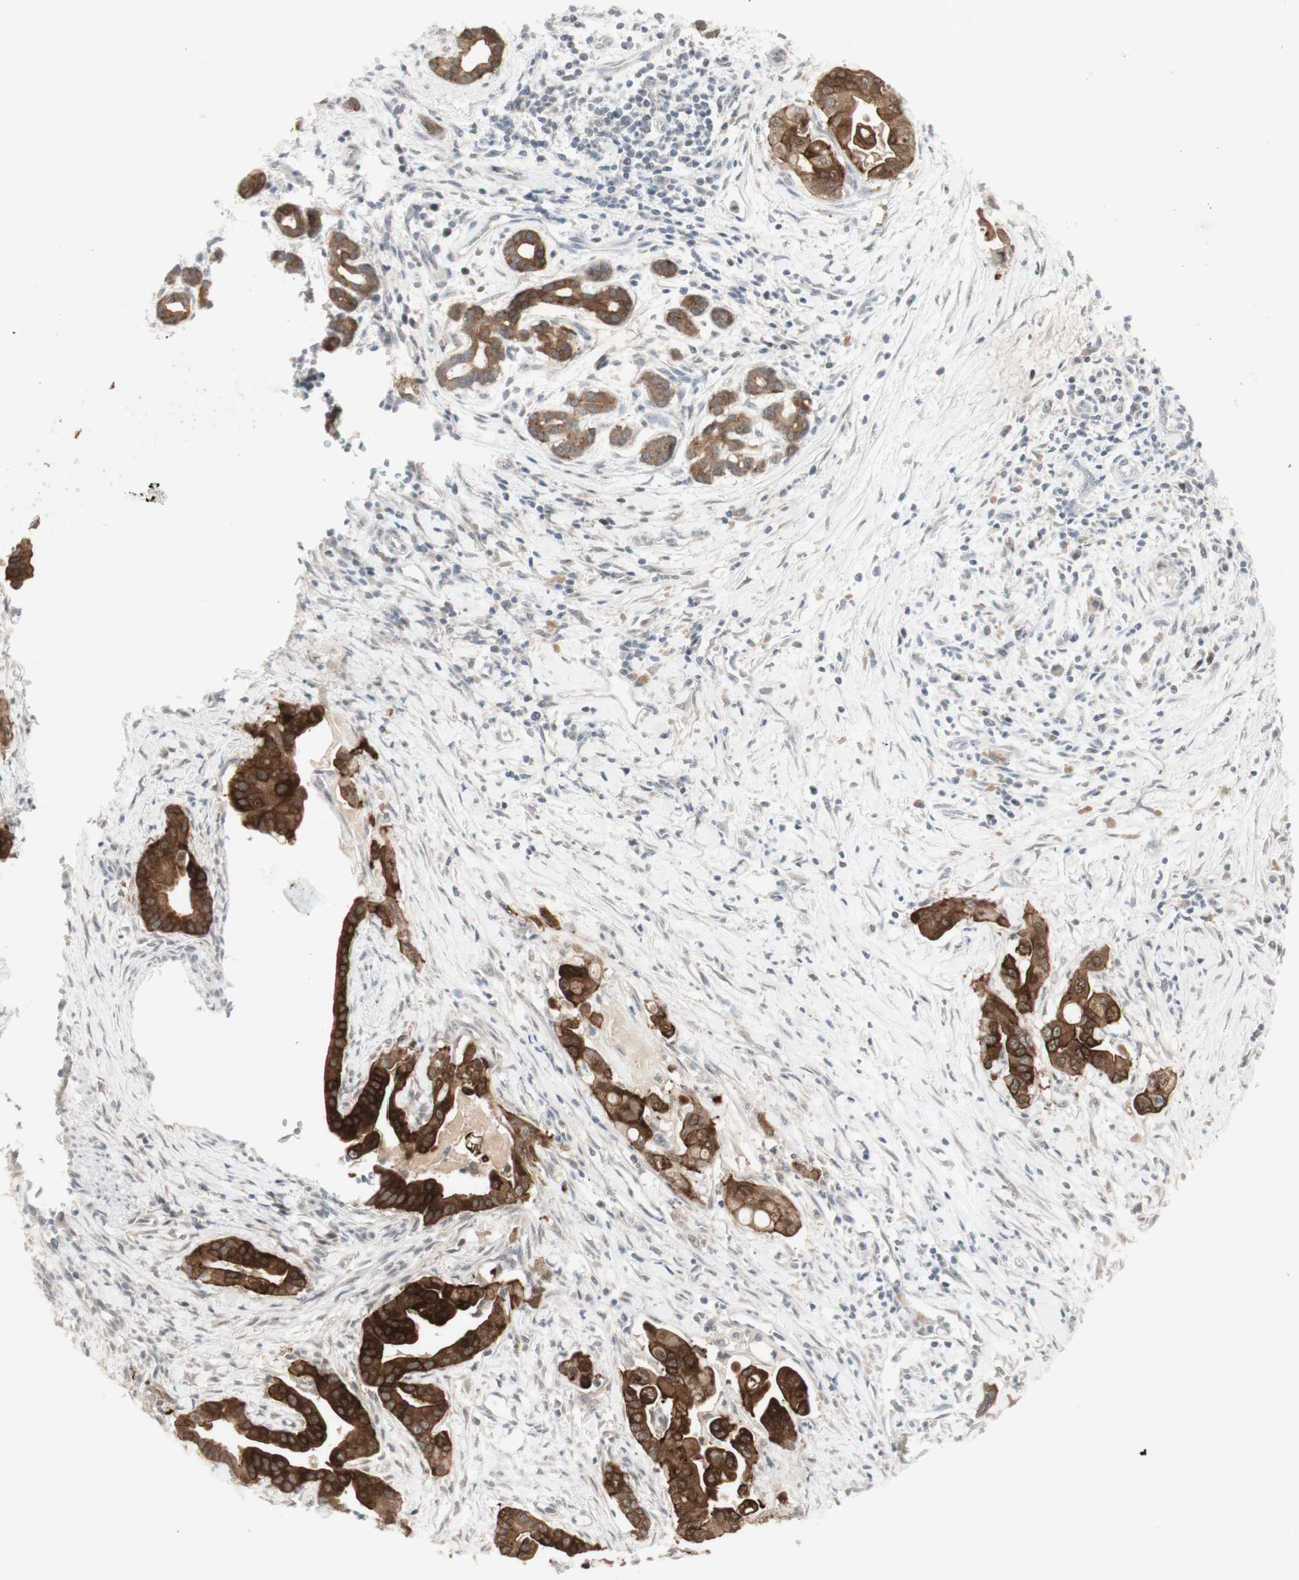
{"staining": {"intensity": "strong", "quantity": ">75%", "location": "cytoplasmic/membranous"}, "tissue": "pancreatic cancer", "cell_type": "Tumor cells", "image_type": "cancer", "snomed": [{"axis": "morphology", "description": "Adenocarcinoma, NOS"}, {"axis": "topography", "description": "Pancreas"}], "caption": "Pancreatic cancer stained for a protein shows strong cytoplasmic/membranous positivity in tumor cells. (brown staining indicates protein expression, while blue staining denotes nuclei).", "gene": "C1orf116", "patient": {"sex": "female", "age": 75}}